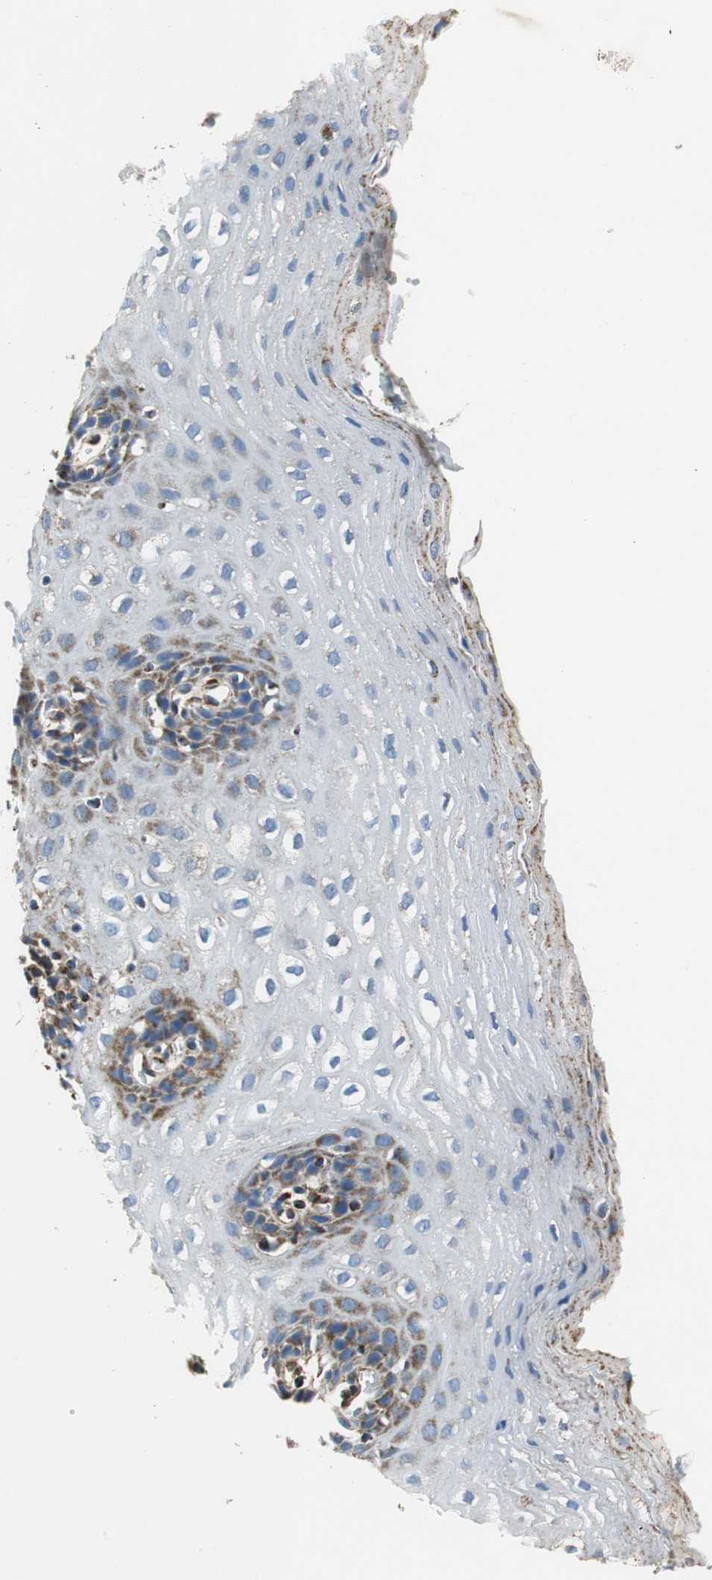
{"staining": {"intensity": "moderate", "quantity": "<25%", "location": "cytoplasmic/membranous"}, "tissue": "esophagus", "cell_type": "Squamous epithelial cells", "image_type": "normal", "snomed": [{"axis": "morphology", "description": "Normal tissue, NOS"}, {"axis": "topography", "description": "Esophagus"}], "caption": "Immunohistochemical staining of normal esophagus reveals moderate cytoplasmic/membranous protein positivity in about <25% of squamous epithelial cells. (DAB (3,3'-diaminobenzidine) = brown stain, brightfield microscopy at high magnification).", "gene": "GSTK1", "patient": {"sex": "male", "age": 48}}